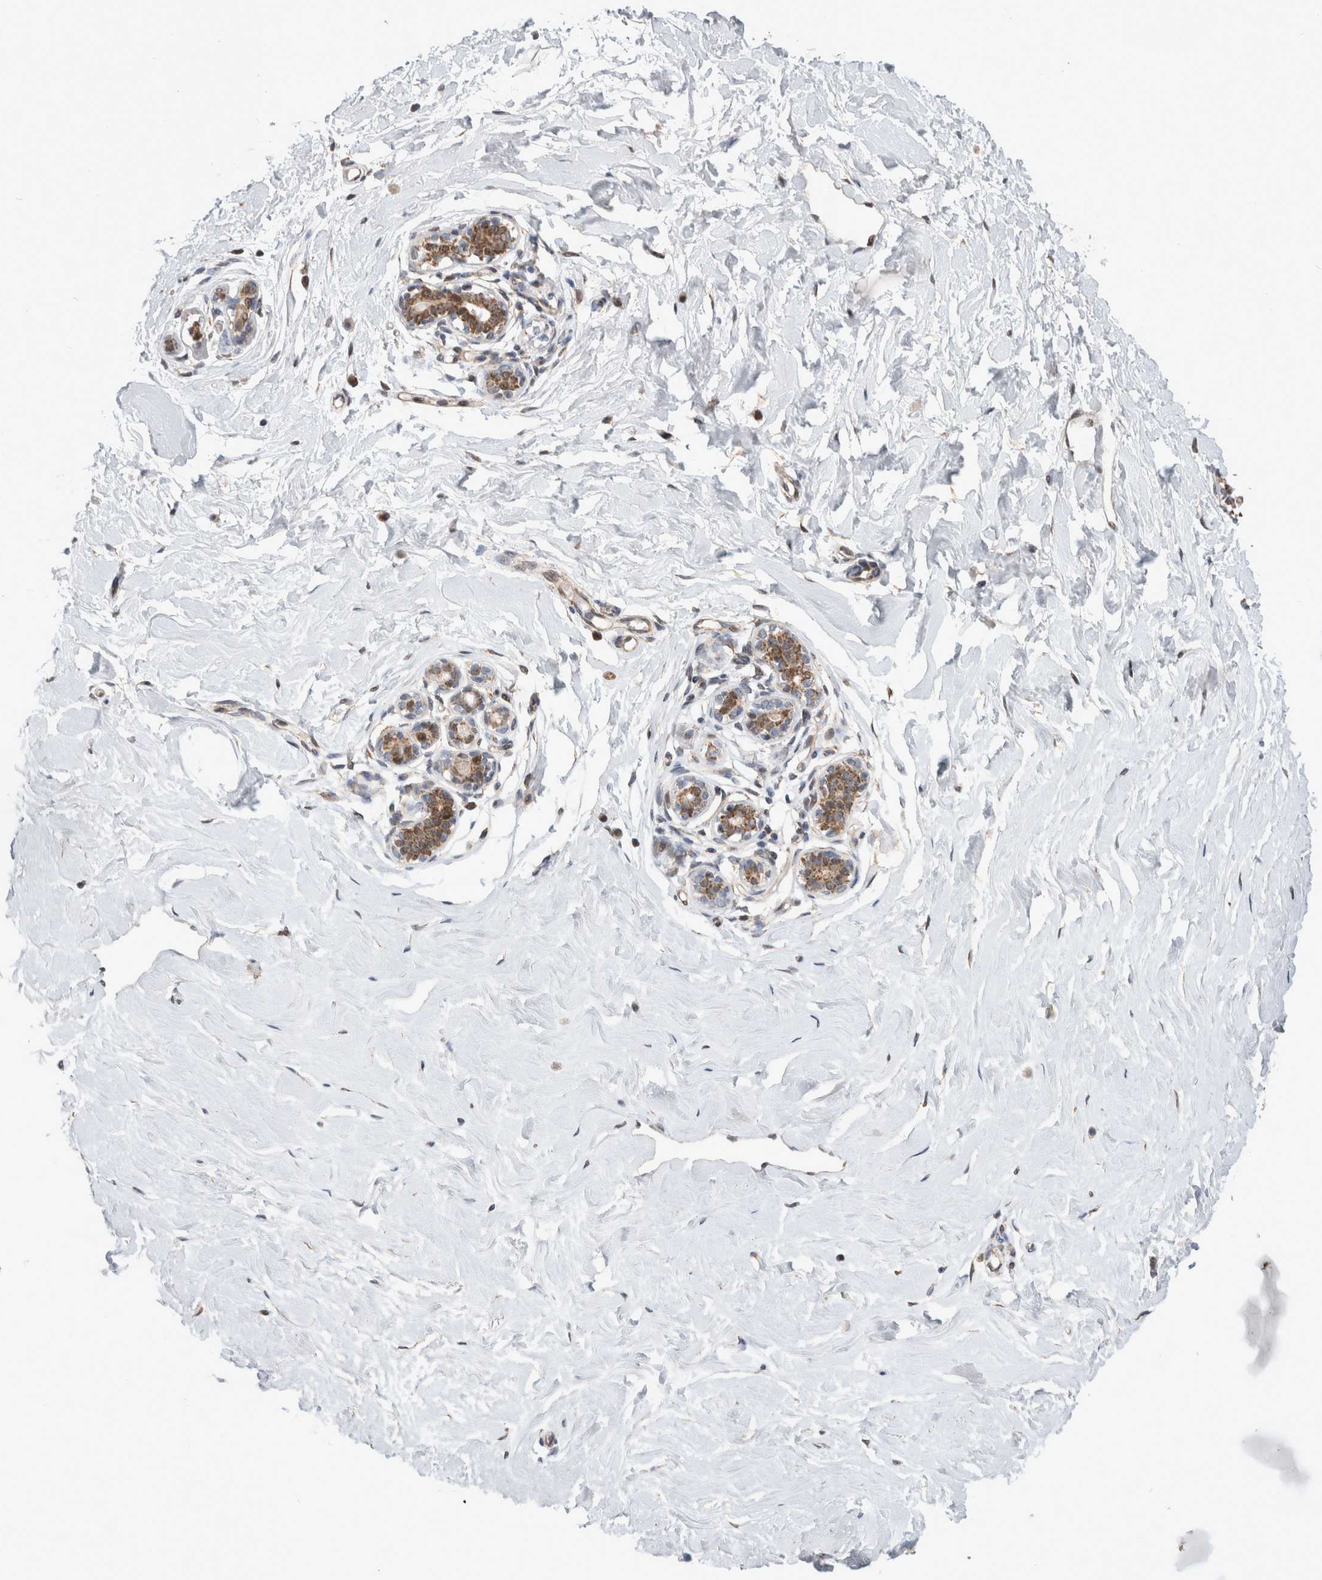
{"staining": {"intensity": "weak", "quantity": "25%-75%", "location": "cytoplasmic/membranous"}, "tissue": "breast", "cell_type": "Adipocytes", "image_type": "normal", "snomed": [{"axis": "morphology", "description": "Normal tissue, NOS"}, {"axis": "morphology", "description": "Adenoma, NOS"}, {"axis": "topography", "description": "Breast"}], "caption": "A micrograph showing weak cytoplasmic/membranous positivity in about 25%-75% of adipocytes in benign breast, as visualized by brown immunohistochemical staining.", "gene": "MRPL37", "patient": {"sex": "female", "age": 23}}